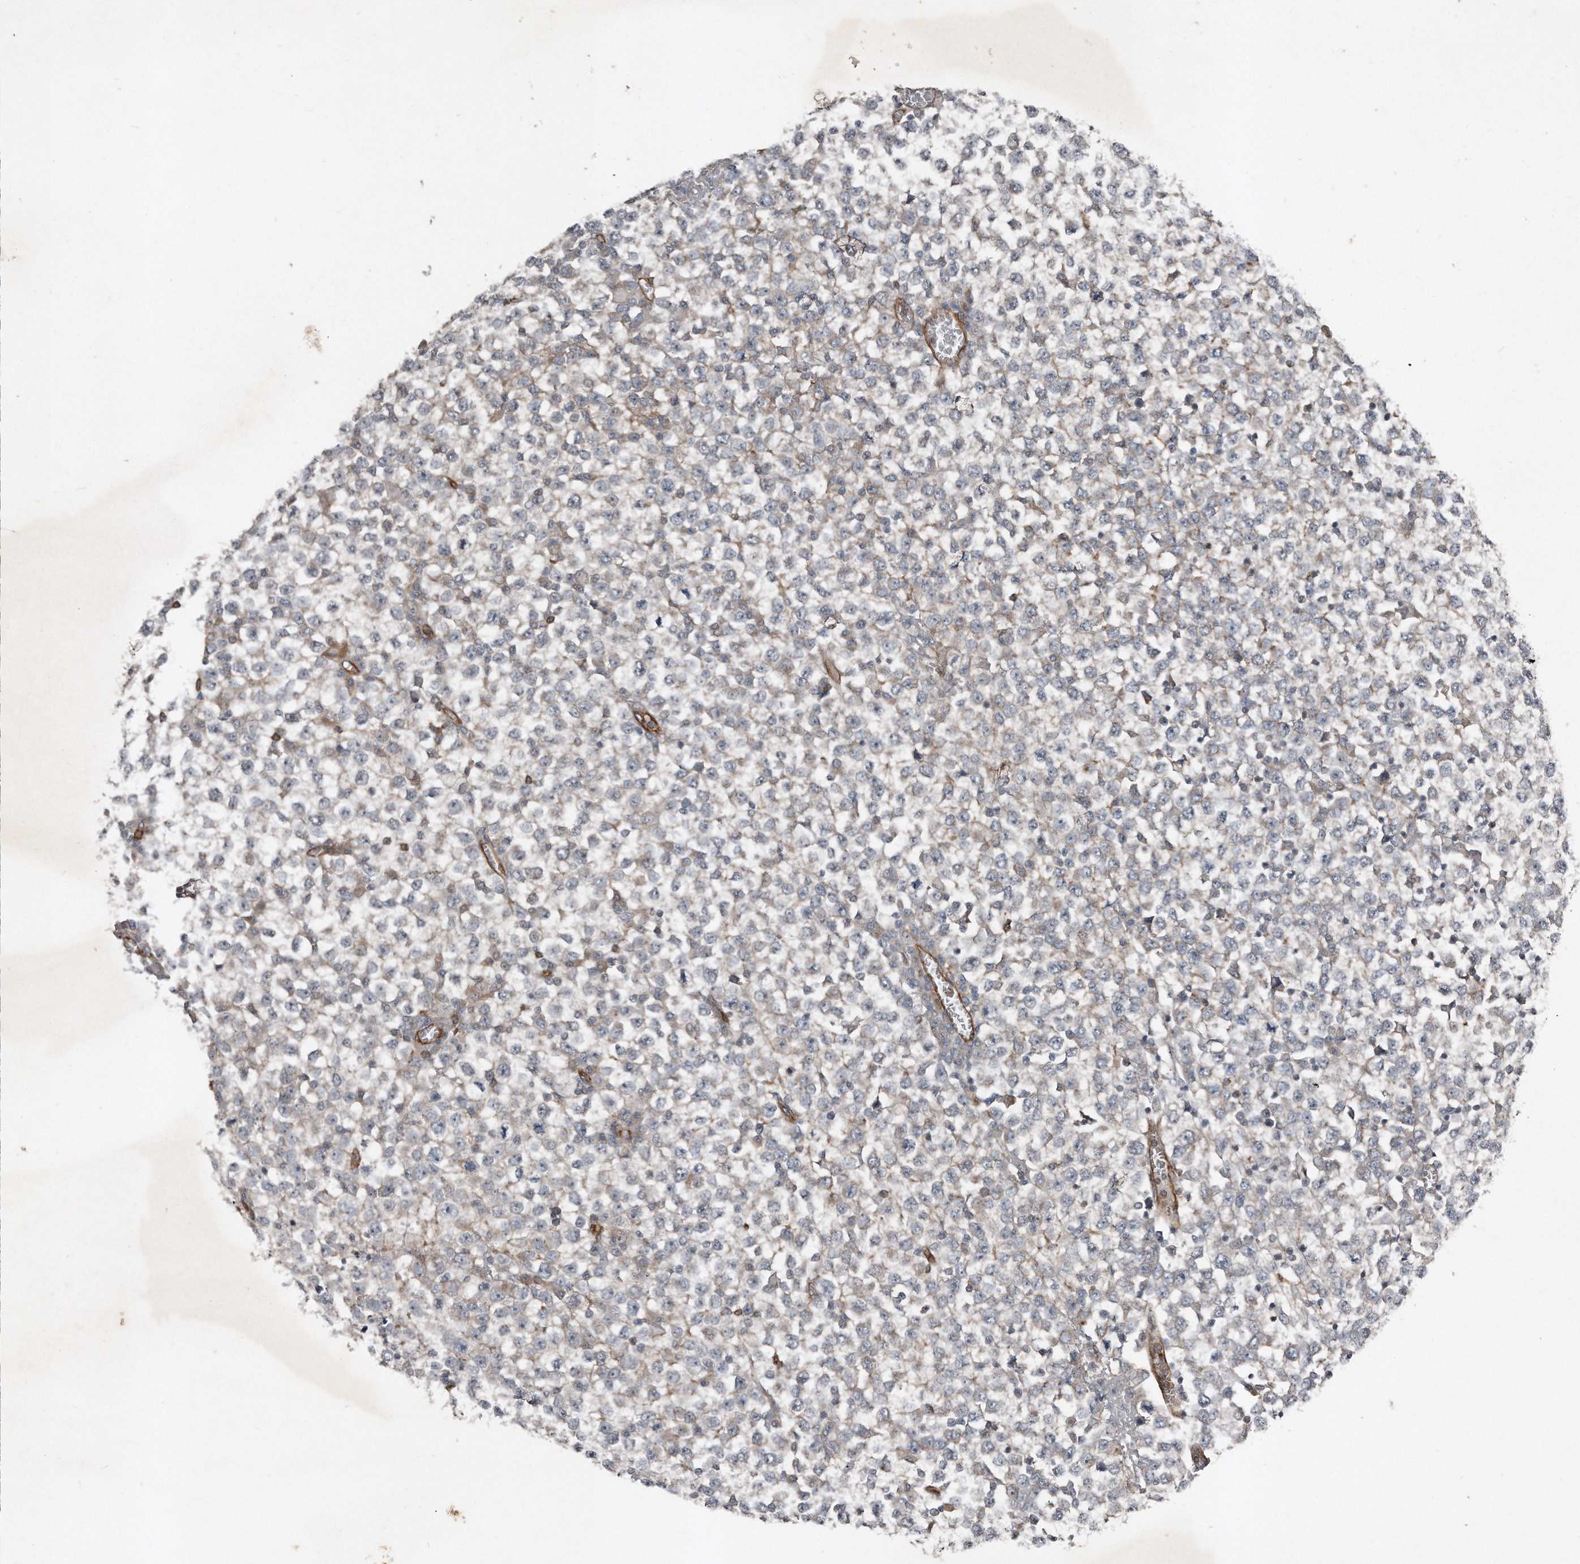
{"staining": {"intensity": "negative", "quantity": "none", "location": "none"}, "tissue": "testis cancer", "cell_type": "Tumor cells", "image_type": "cancer", "snomed": [{"axis": "morphology", "description": "Seminoma, NOS"}, {"axis": "topography", "description": "Testis"}], "caption": "Tumor cells are negative for protein expression in human seminoma (testis).", "gene": "SNAP47", "patient": {"sex": "male", "age": 65}}